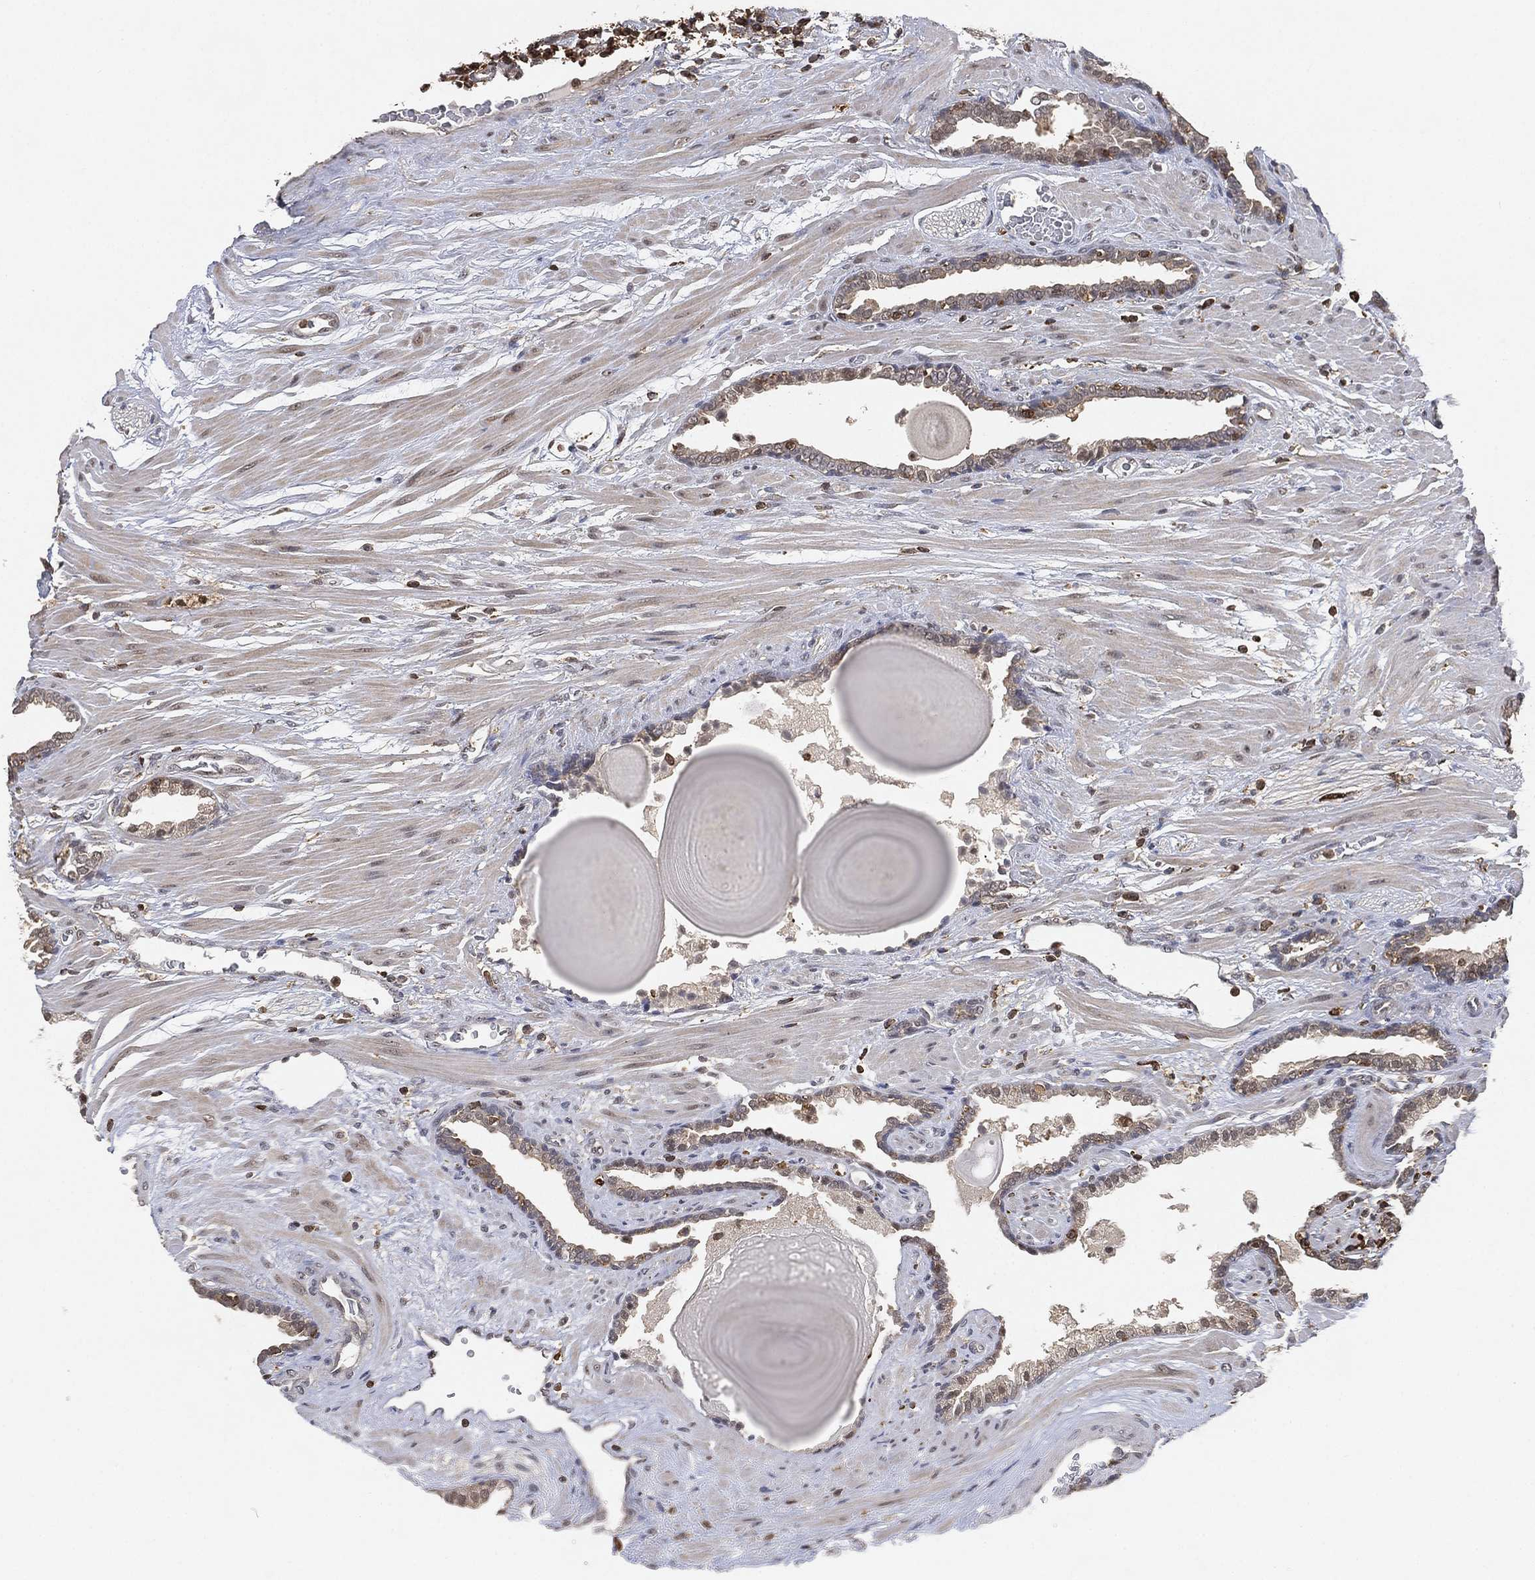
{"staining": {"intensity": "negative", "quantity": "none", "location": "none"}, "tissue": "prostate cancer", "cell_type": "Tumor cells", "image_type": "cancer", "snomed": [{"axis": "morphology", "description": "Adenocarcinoma, Low grade"}, {"axis": "topography", "description": "Prostate"}], "caption": "High power microscopy image of an immunohistochemistry (IHC) micrograph of low-grade adenocarcinoma (prostate), revealing no significant expression in tumor cells.", "gene": "WDR26", "patient": {"sex": "male", "age": 69}}